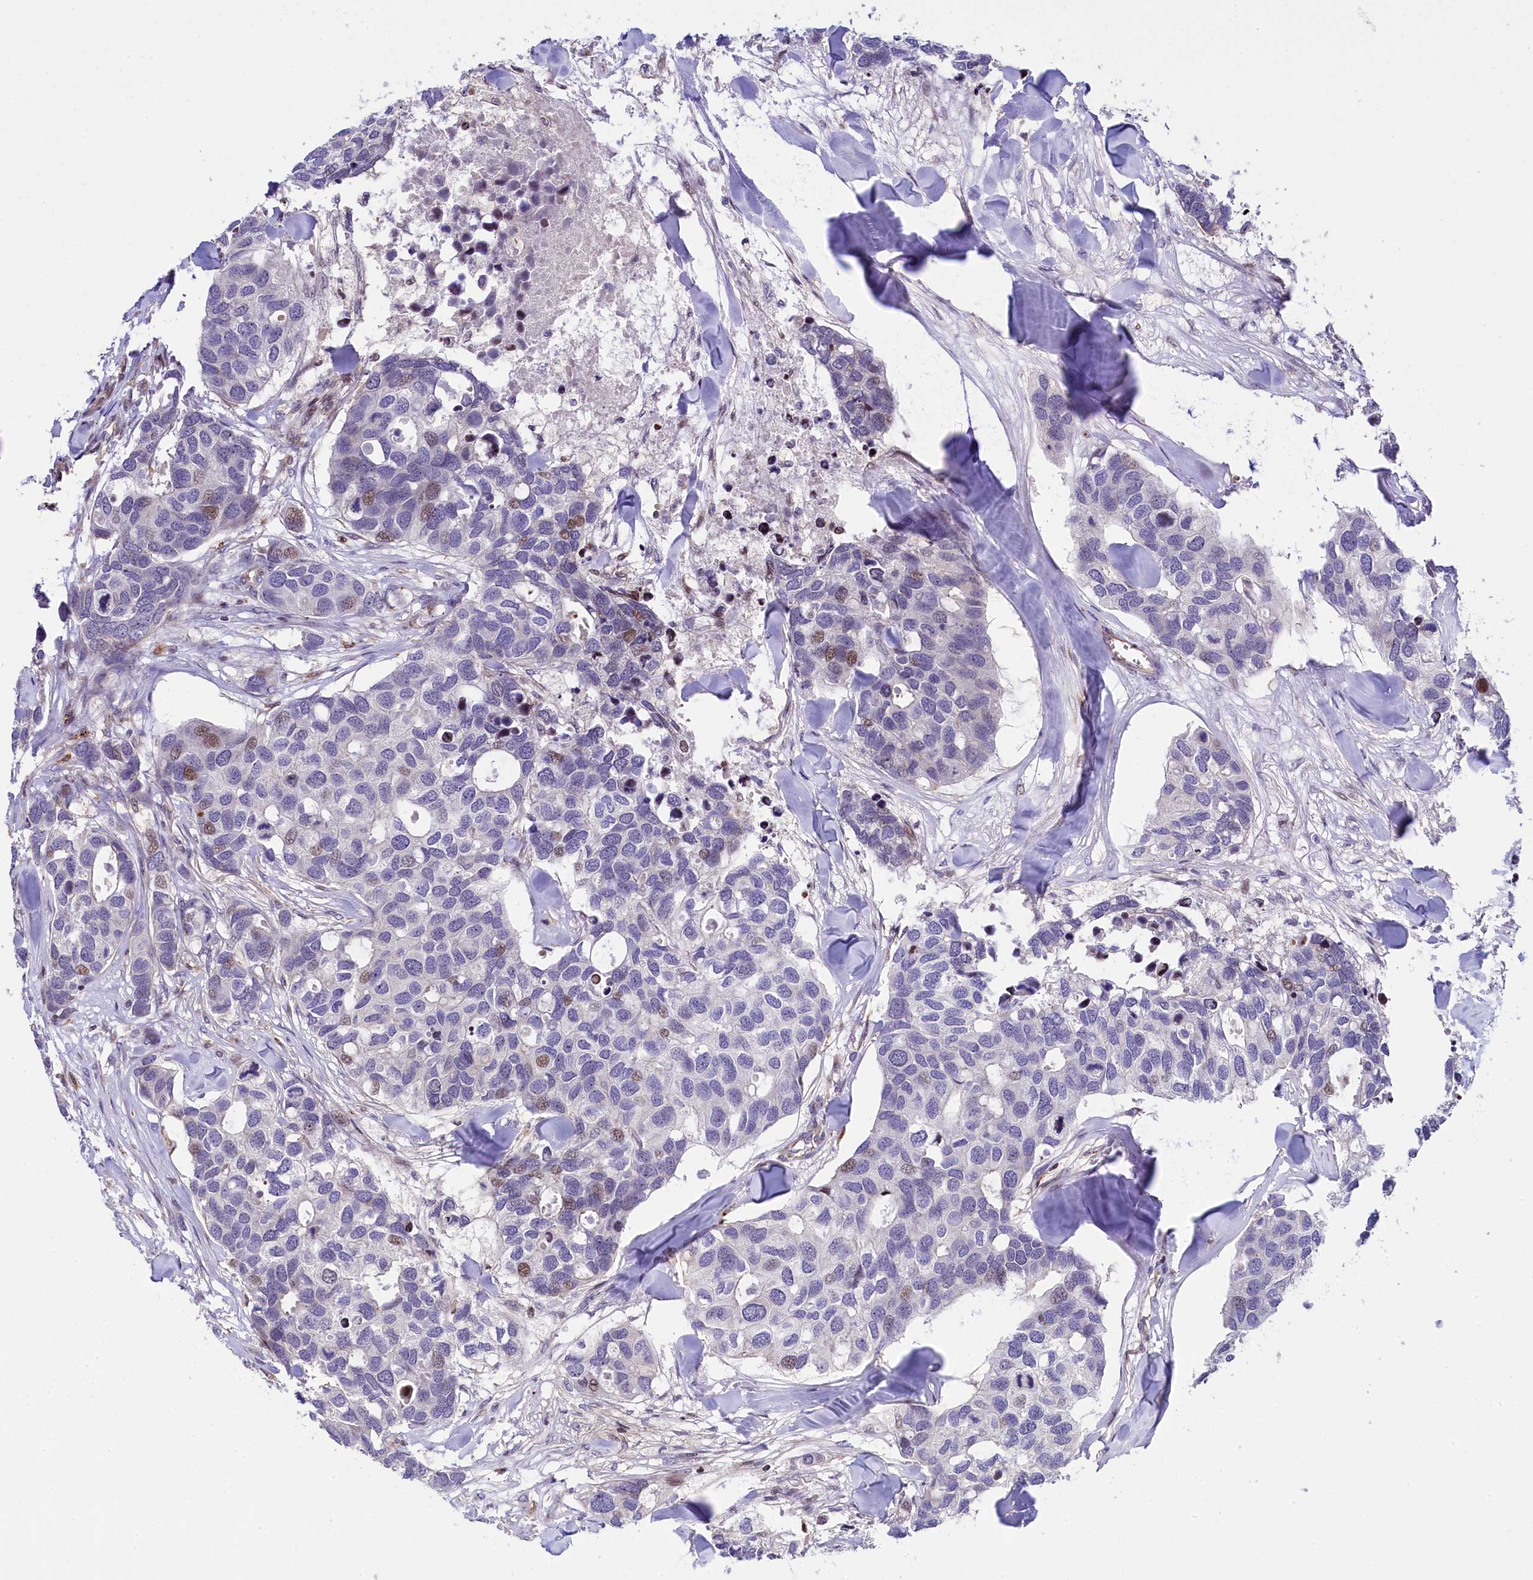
{"staining": {"intensity": "weak", "quantity": "<25%", "location": "nuclear"}, "tissue": "breast cancer", "cell_type": "Tumor cells", "image_type": "cancer", "snomed": [{"axis": "morphology", "description": "Duct carcinoma"}, {"axis": "topography", "description": "Breast"}], "caption": "High power microscopy histopathology image of an immunohistochemistry (IHC) image of breast invasive ductal carcinoma, revealing no significant expression in tumor cells.", "gene": "TGDS", "patient": {"sex": "female", "age": 83}}